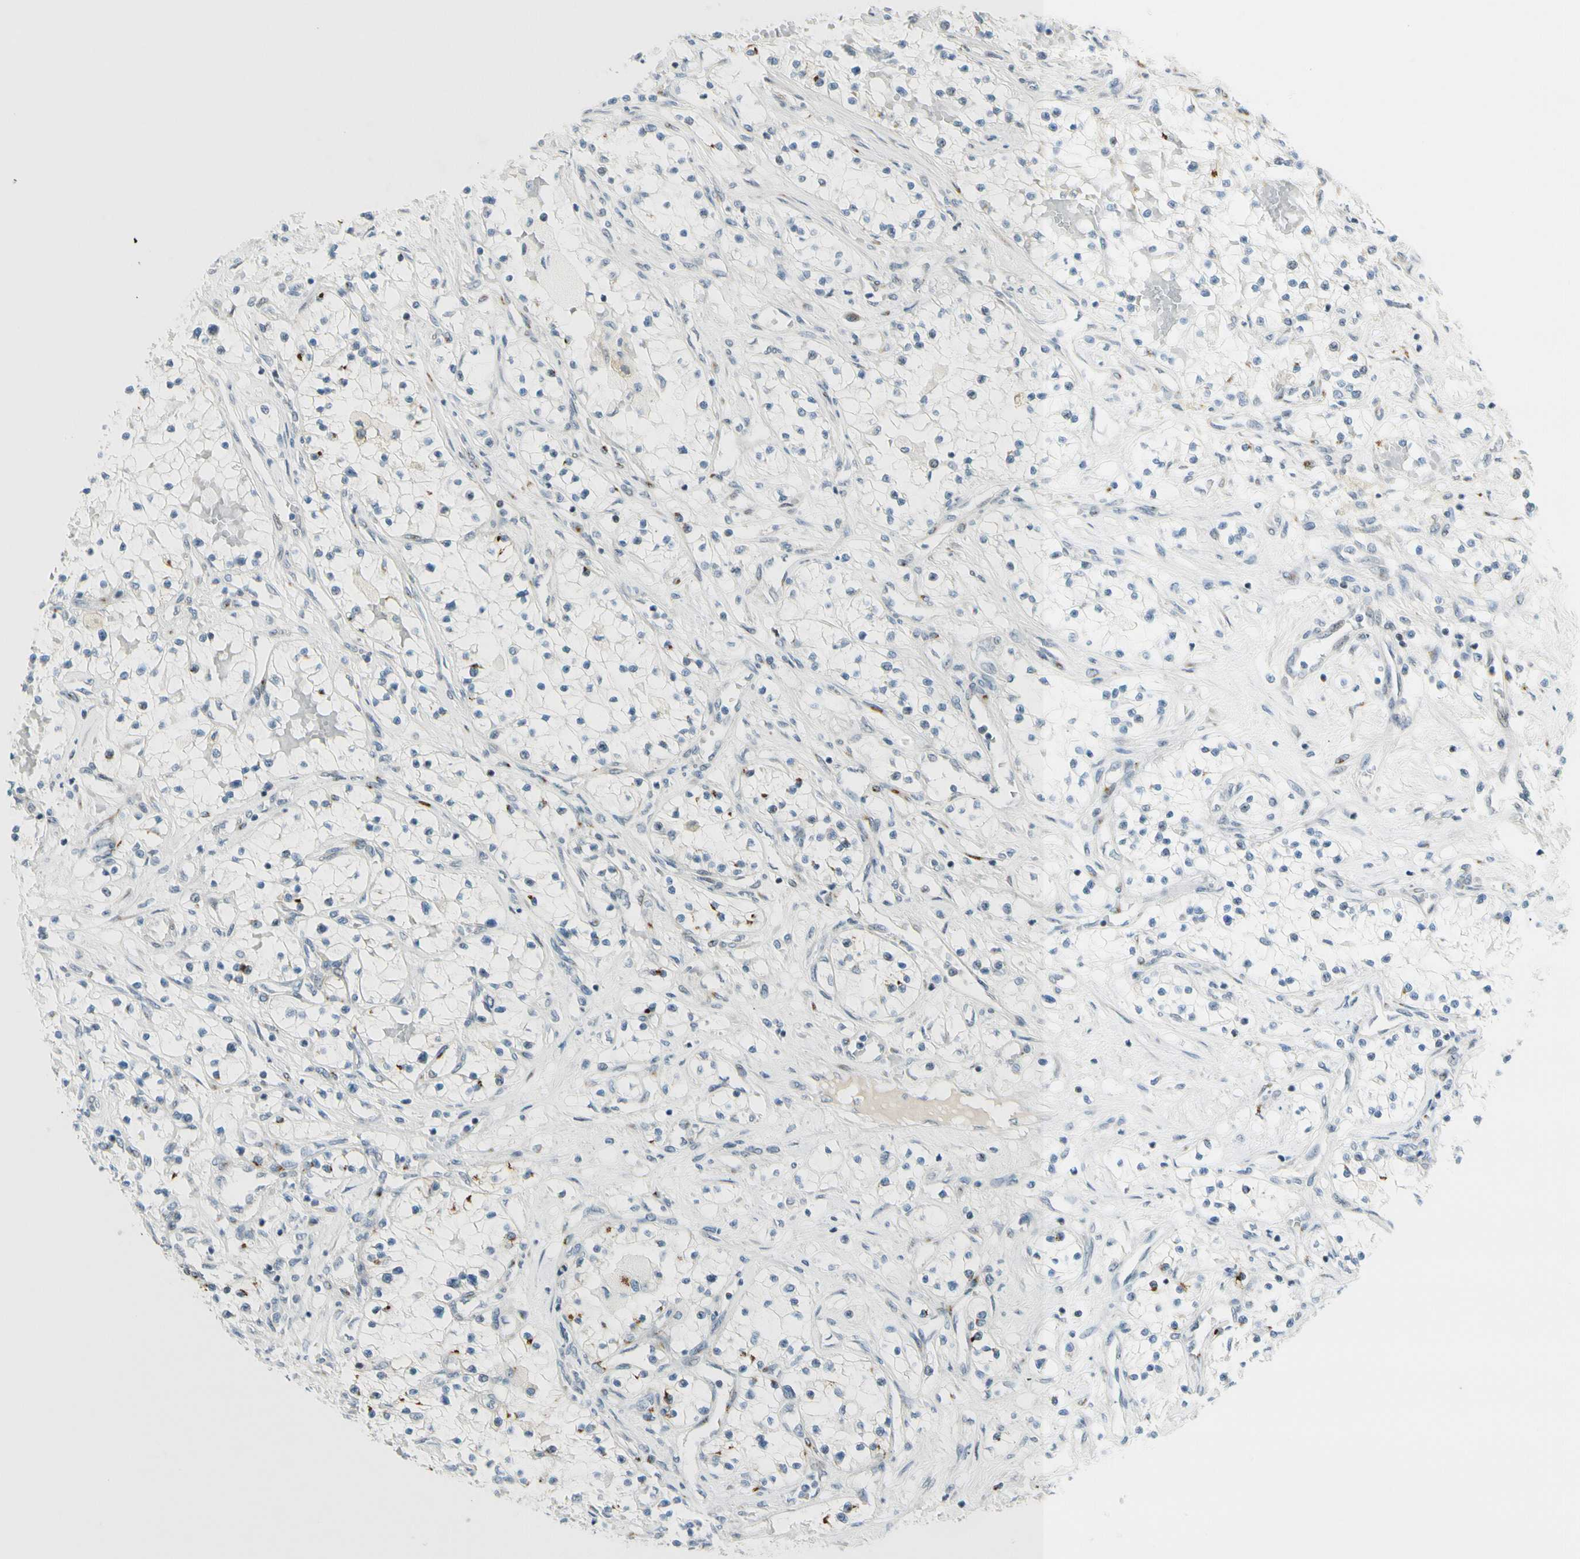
{"staining": {"intensity": "moderate", "quantity": "<25%", "location": "cytoplasmic/membranous"}, "tissue": "renal cancer", "cell_type": "Tumor cells", "image_type": "cancer", "snomed": [{"axis": "morphology", "description": "Adenocarcinoma, NOS"}, {"axis": "topography", "description": "Kidney"}], "caption": "Immunohistochemistry (IHC) photomicrograph of human renal cancer stained for a protein (brown), which shows low levels of moderate cytoplasmic/membranous positivity in about <25% of tumor cells.", "gene": "B4GALNT1", "patient": {"sex": "male", "age": 68}}